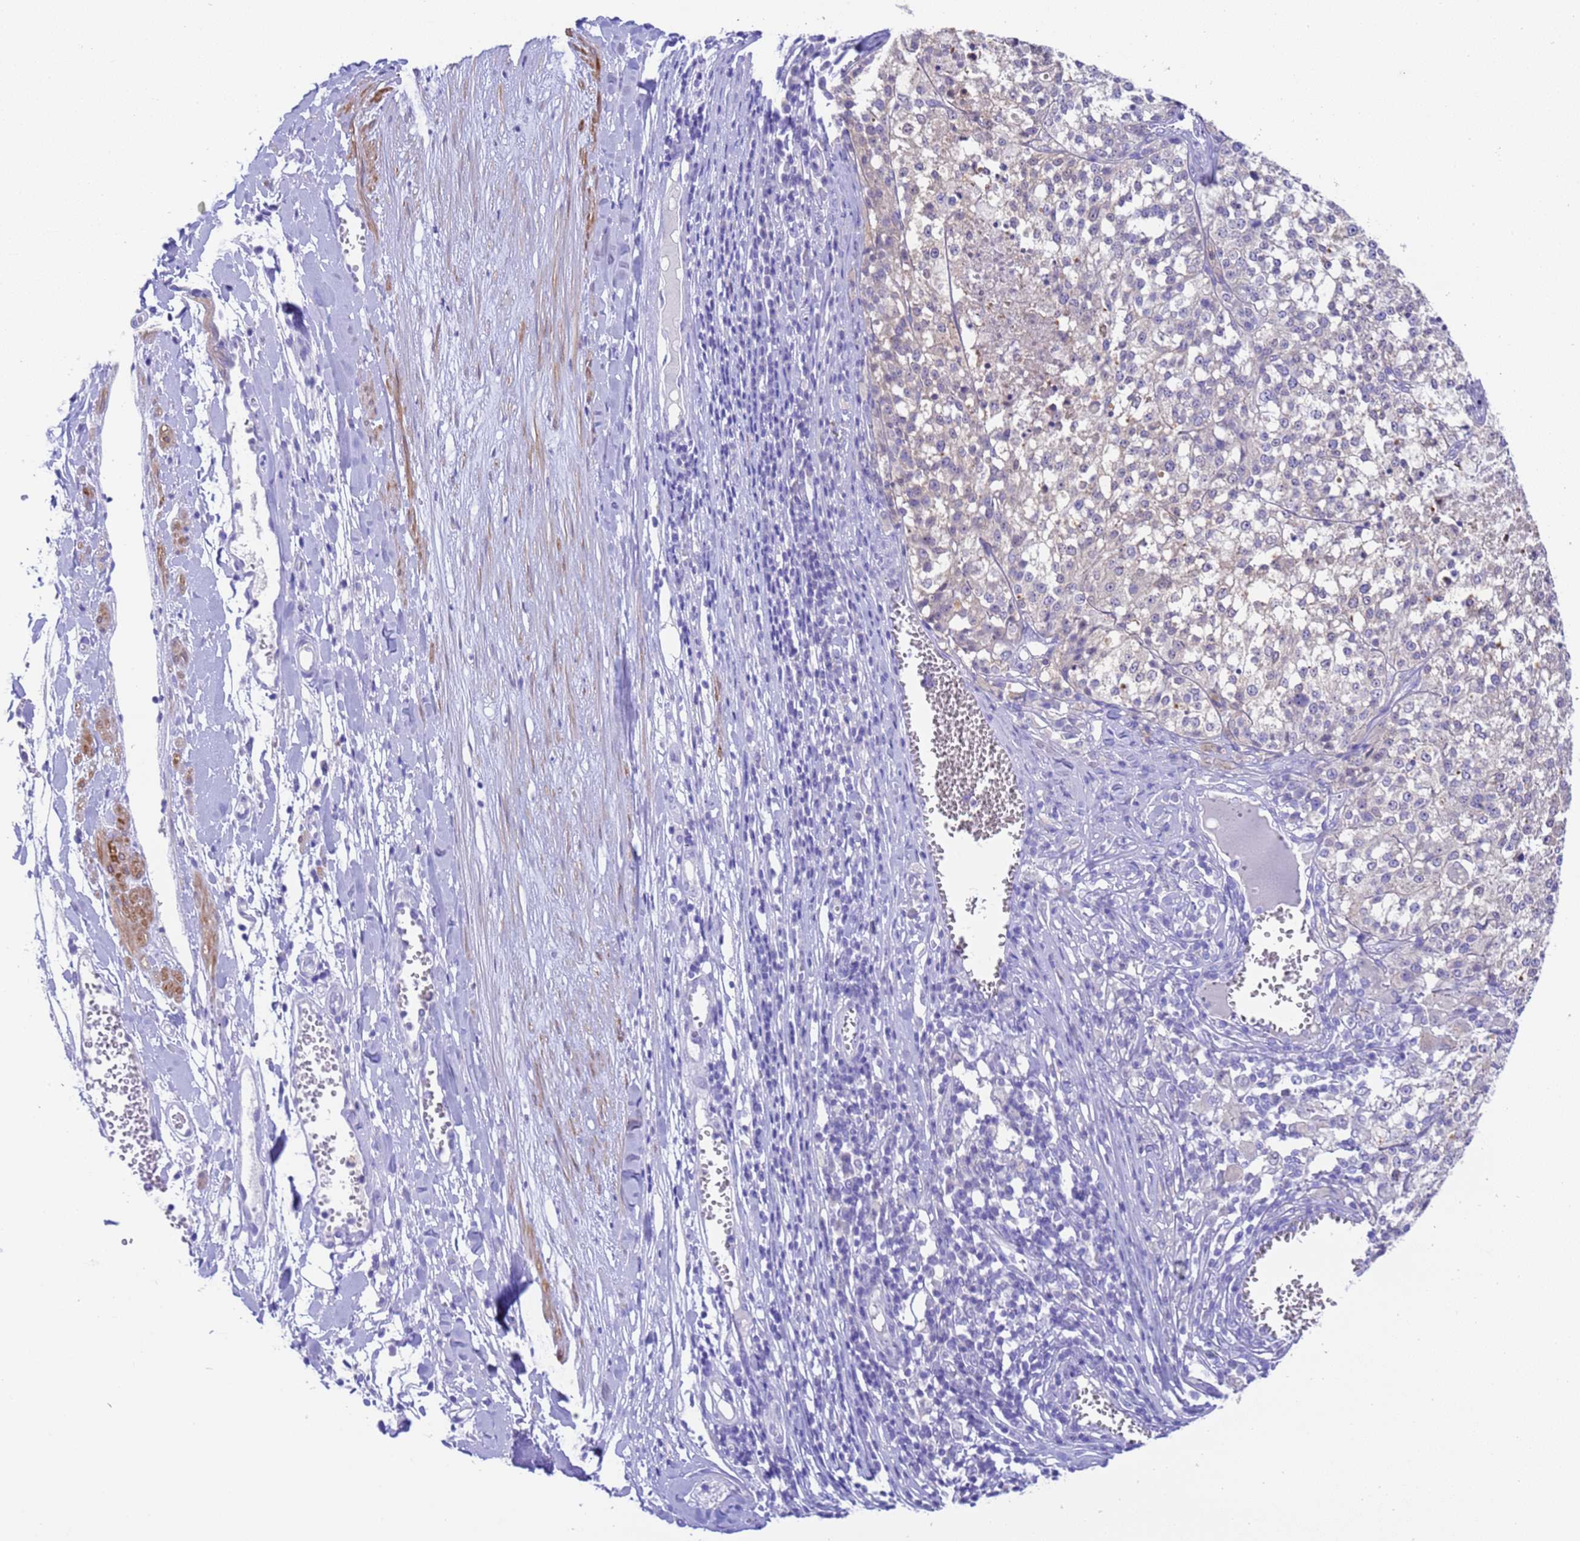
{"staining": {"intensity": "negative", "quantity": "none", "location": "none"}, "tissue": "melanoma", "cell_type": "Tumor cells", "image_type": "cancer", "snomed": [{"axis": "morphology", "description": "Malignant melanoma, NOS"}, {"axis": "topography", "description": "Skin"}], "caption": "Immunohistochemistry image of neoplastic tissue: human malignant melanoma stained with DAB exhibits no significant protein staining in tumor cells.", "gene": "USP38", "patient": {"sex": "female", "age": 64}}